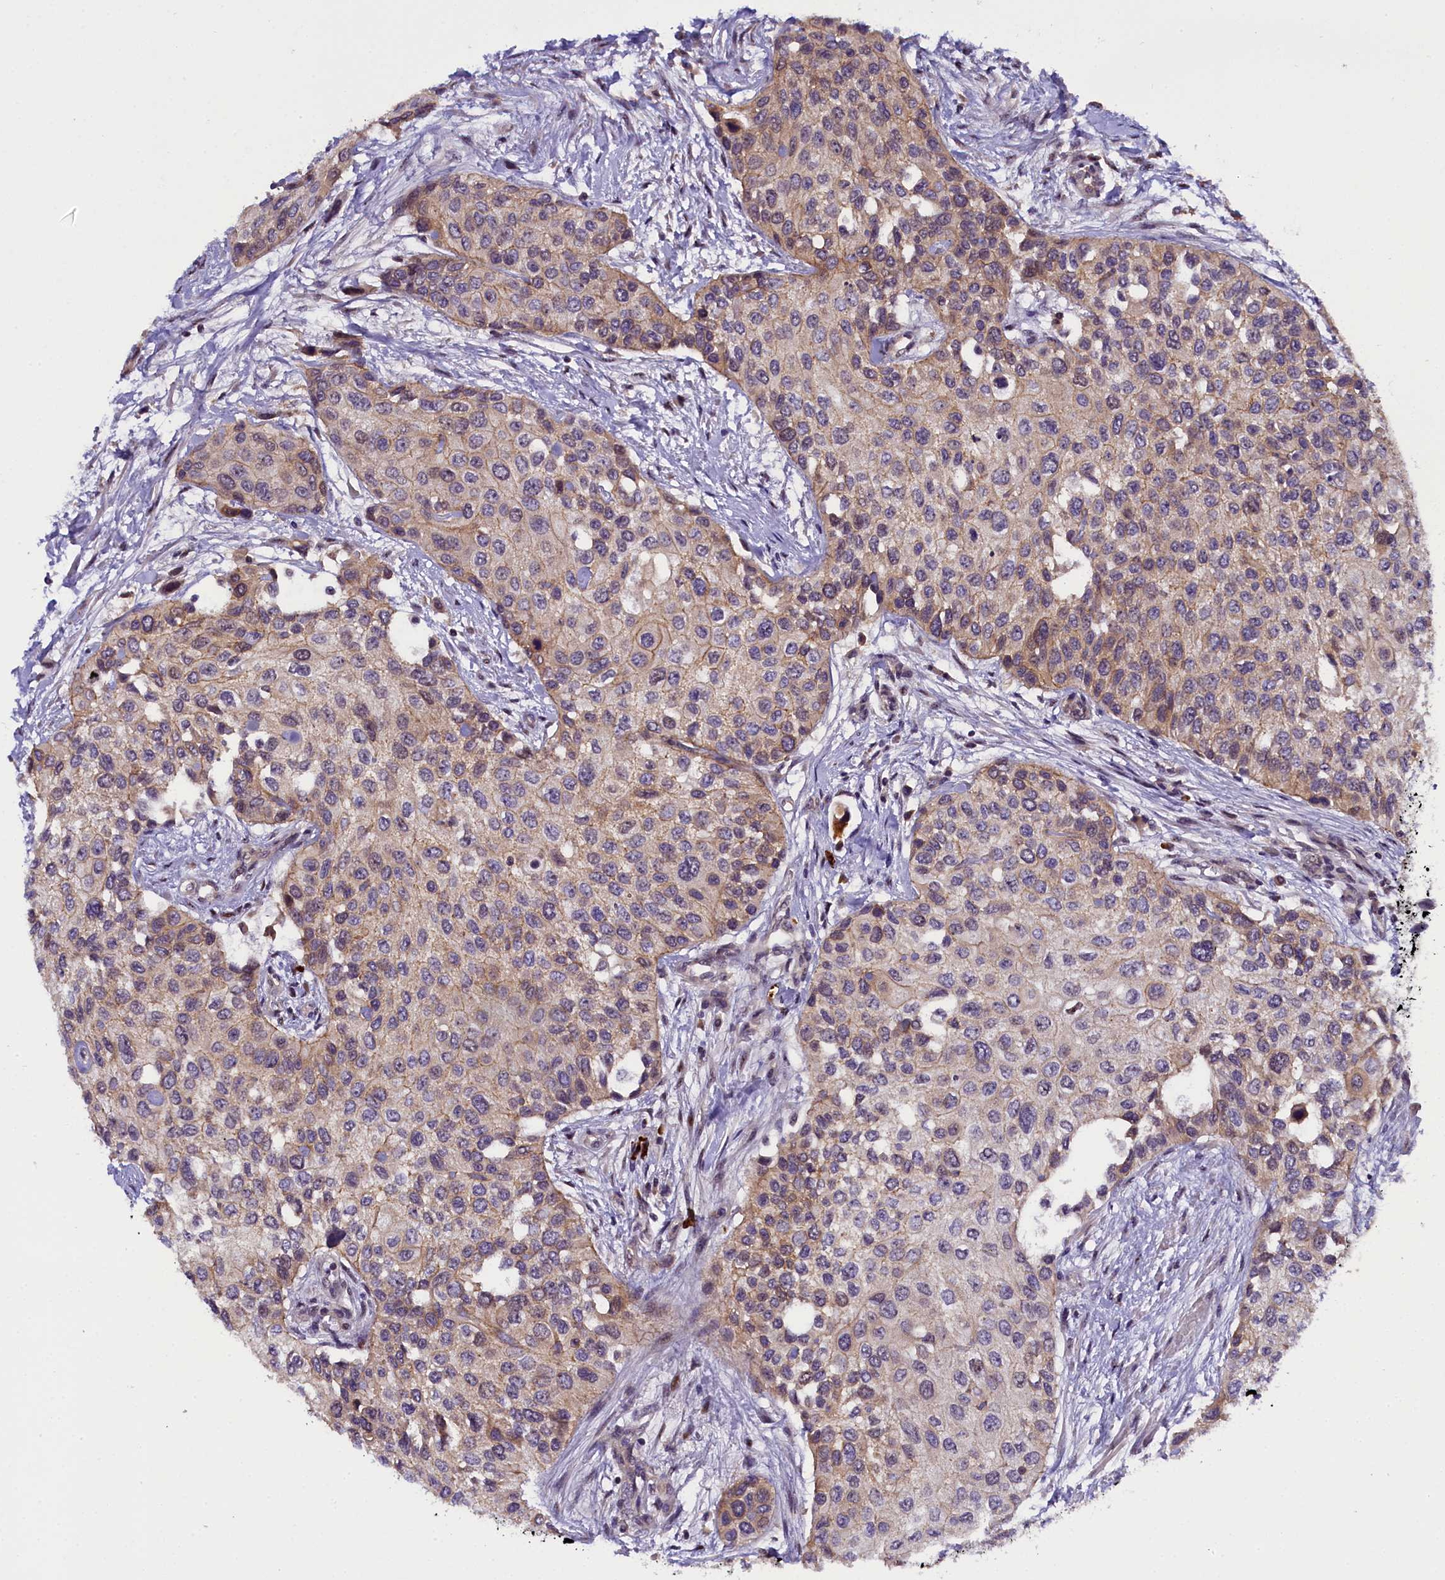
{"staining": {"intensity": "weak", "quantity": "<25%", "location": "cytoplasmic/membranous"}, "tissue": "urothelial cancer", "cell_type": "Tumor cells", "image_type": "cancer", "snomed": [{"axis": "morphology", "description": "Normal tissue, NOS"}, {"axis": "morphology", "description": "Urothelial carcinoma, High grade"}, {"axis": "topography", "description": "Vascular tissue"}, {"axis": "topography", "description": "Urinary bladder"}], "caption": "Urothelial cancer was stained to show a protein in brown. There is no significant expression in tumor cells.", "gene": "ENKD1", "patient": {"sex": "female", "age": 56}}